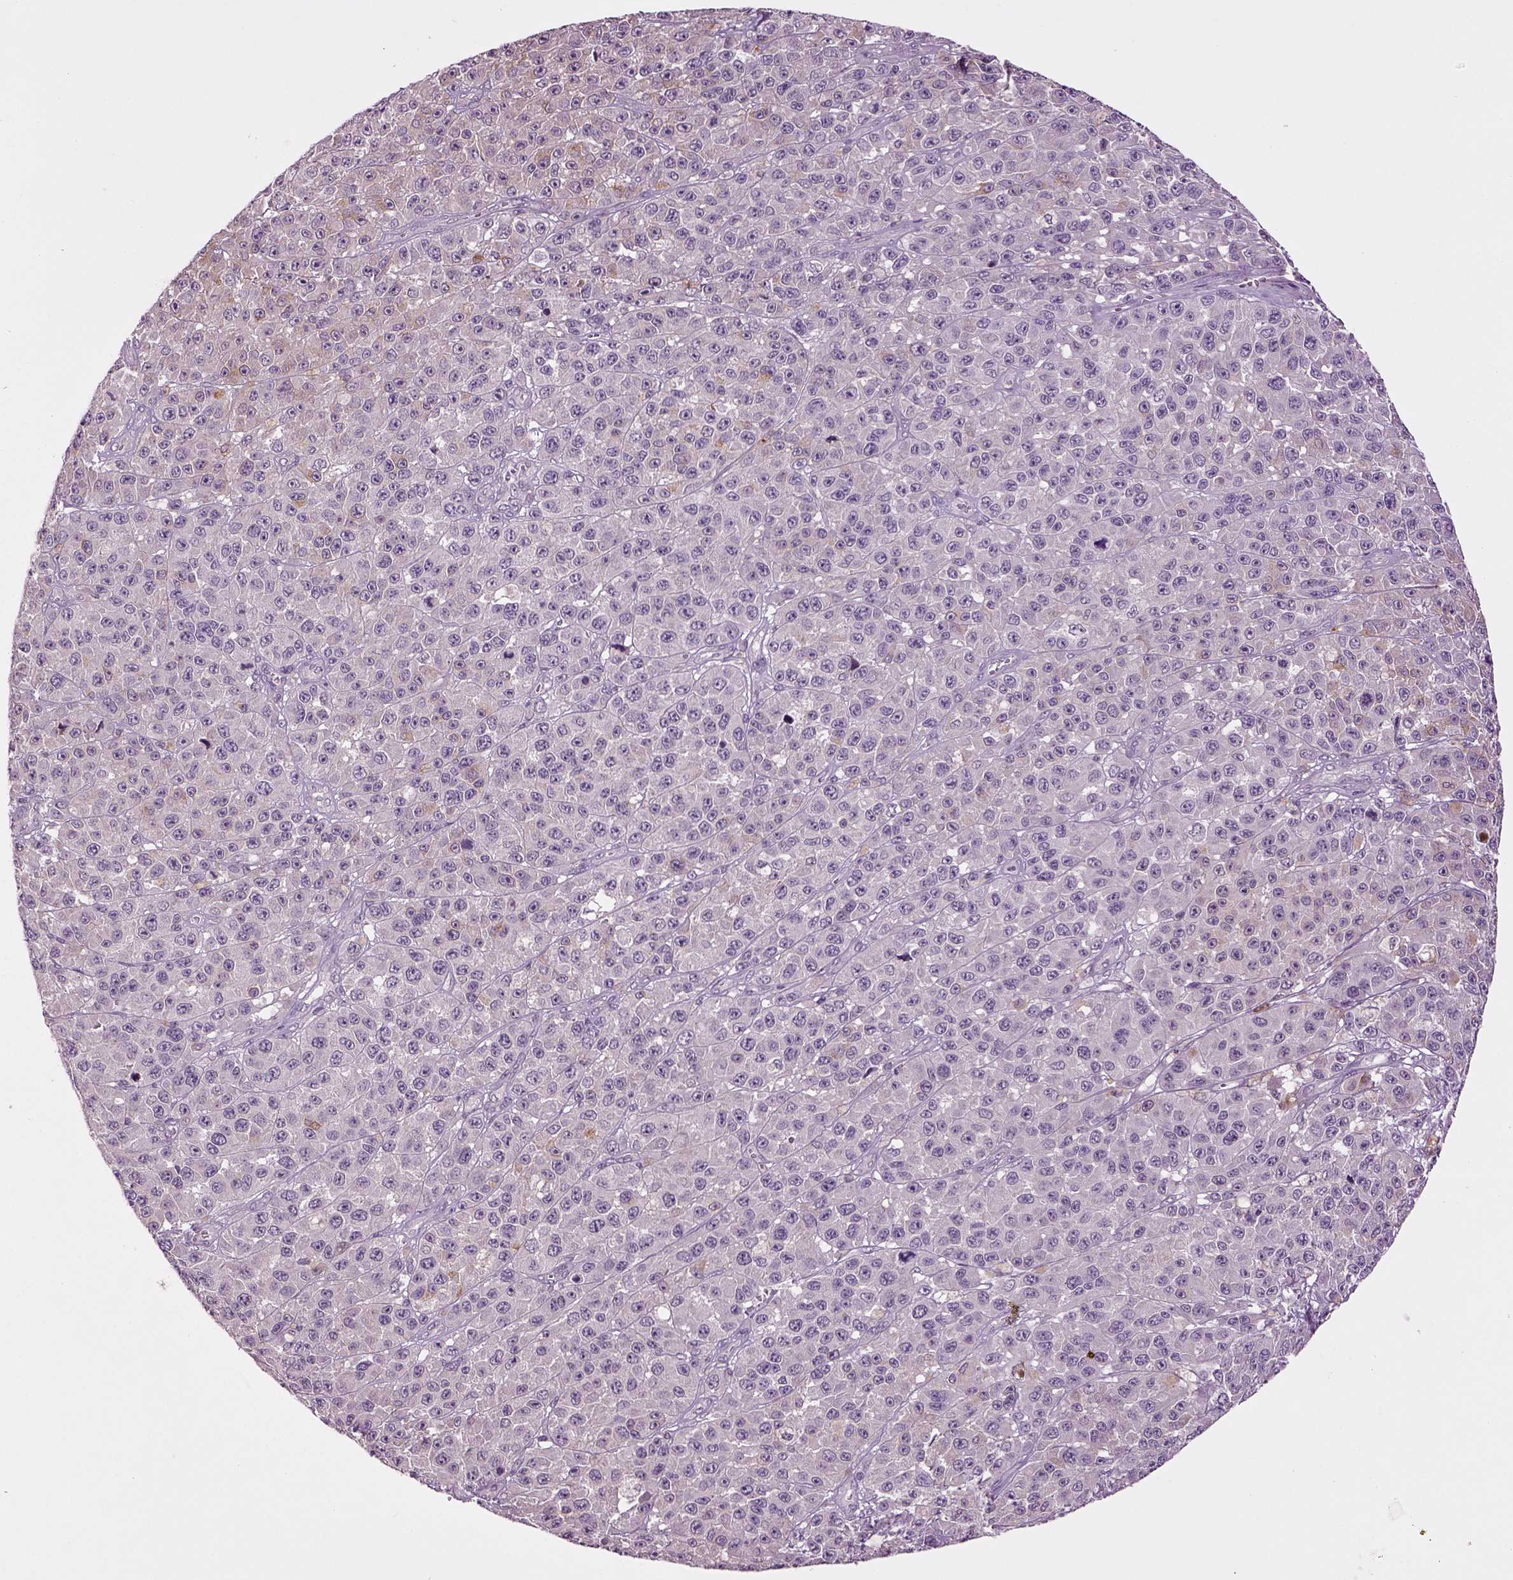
{"staining": {"intensity": "negative", "quantity": "none", "location": "none"}, "tissue": "melanoma", "cell_type": "Tumor cells", "image_type": "cancer", "snomed": [{"axis": "morphology", "description": "Malignant melanoma, NOS"}, {"axis": "topography", "description": "Skin"}], "caption": "High magnification brightfield microscopy of malignant melanoma stained with DAB (3,3'-diaminobenzidine) (brown) and counterstained with hematoxylin (blue): tumor cells show no significant staining. (Immunohistochemistry, brightfield microscopy, high magnification).", "gene": "SLC17A6", "patient": {"sex": "female", "age": 58}}